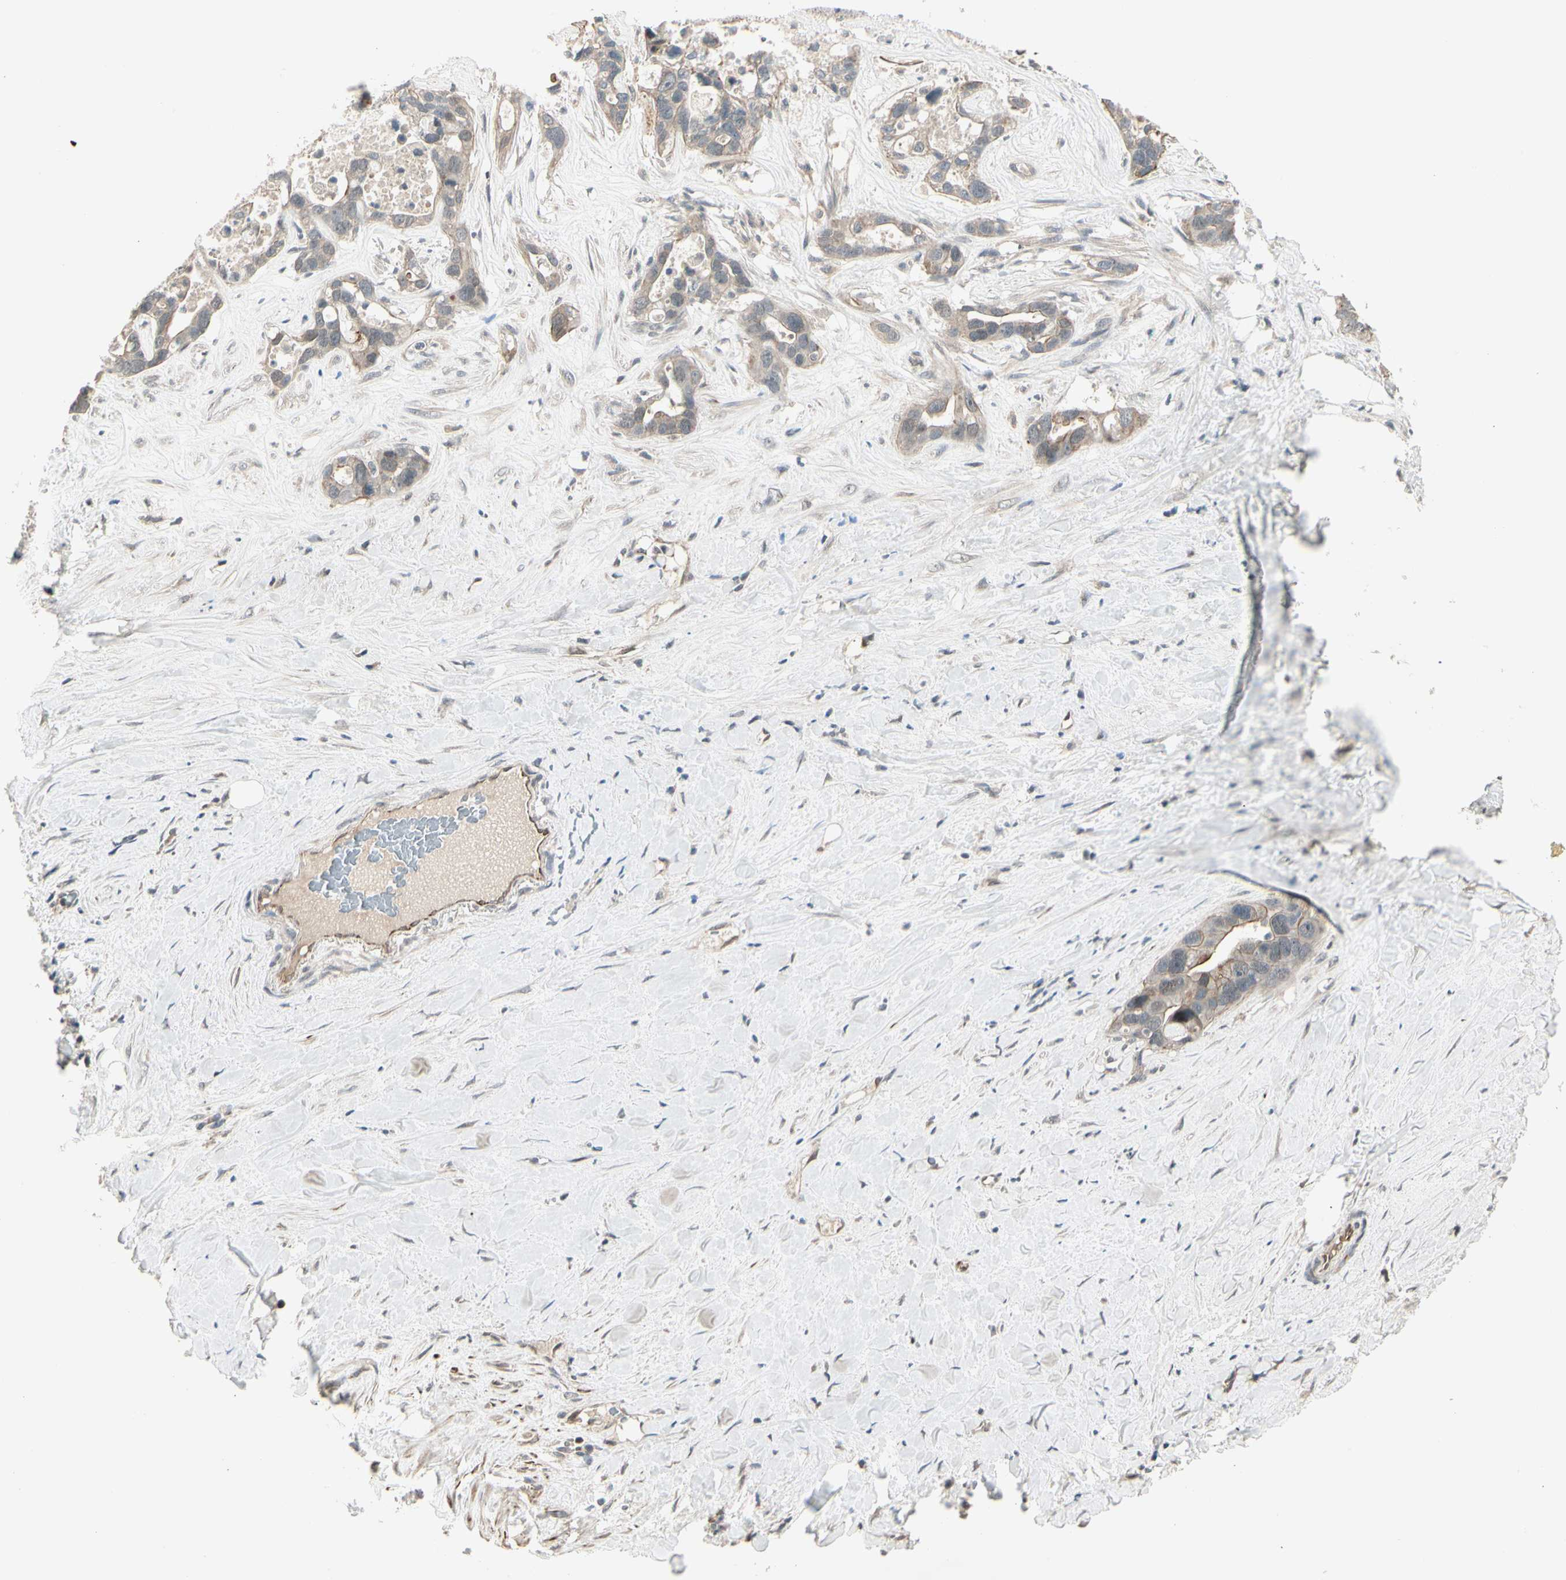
{"staining": {"intensity": "moderate", "quantity": ">75%", "location": "cytoplasmic/membranous"}, "tissue": "liver cancer", "cell_type": "Tumor cells", "image_type": "cancer", "snomed": [{"axis": "morphology", "description": "Cholangiocarcinoma"}, {"axis": "topography", "description": "Liver"}], "caption": "A brown stain labels moderate cytoplasmic/membranous expression of a protein in human liver cancer tumor cells.", "gene": "SVBP", "patient": {"sex": "female", "age": 65}}